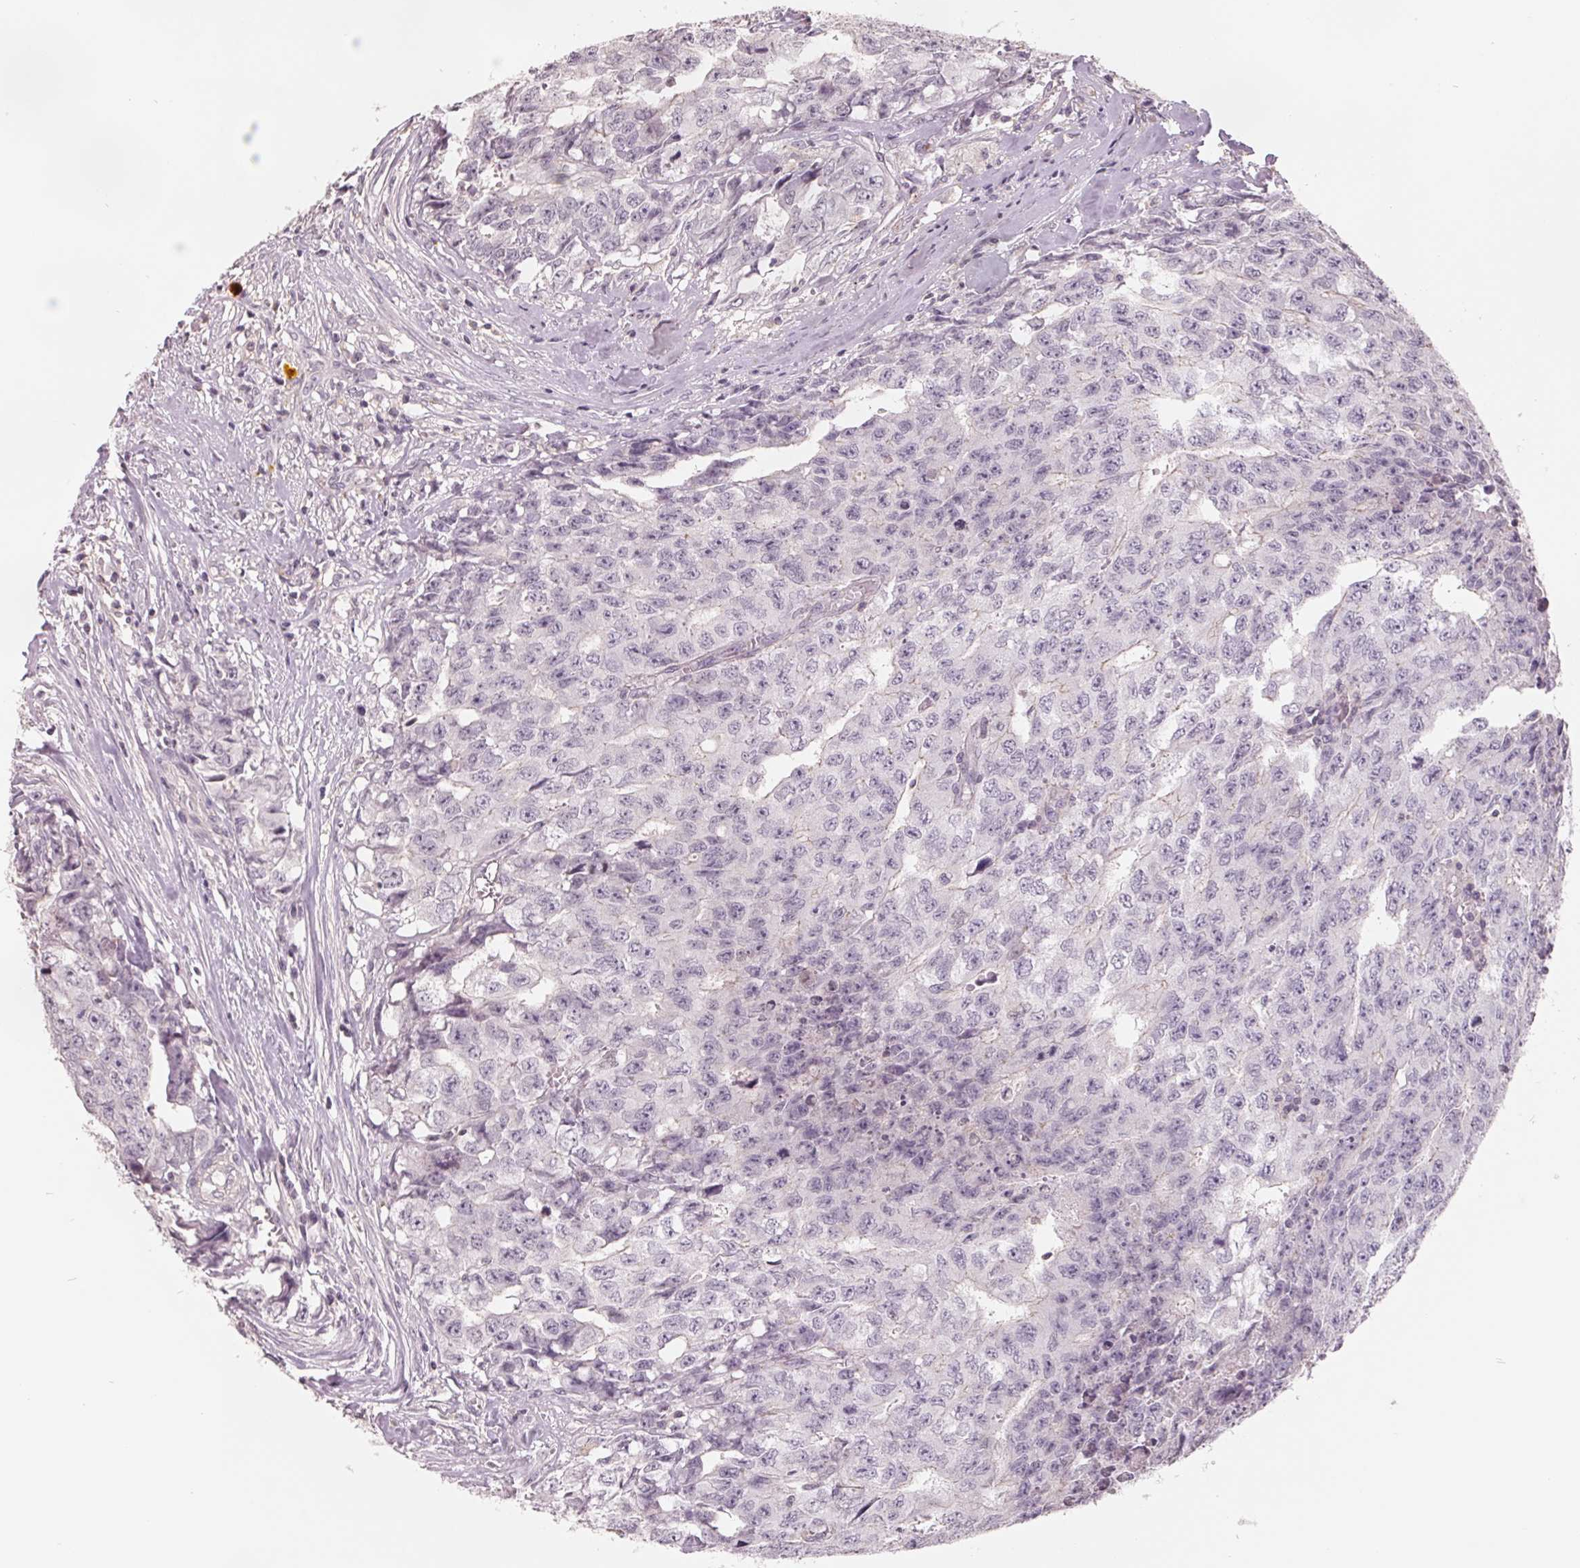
{"staining": {"intensity": "negative", "quantity": "none", "location": "none"}, "tissue": "testis cancer", "cell_type": "Tumor cells", "image_type": "cancer", "snomed": [{"axis": "morphology", "description": "Carcinoma, Embryonal, NOS"}, {"axis": "morphology", "description": "Teratoma, malignant, NOS"}, {"axis": "topography", "description": "Testis"}], "caption": "Testis cancer was stained to show a protein in brown. There is no significant positivity in tumor cells.", "gene": "FTCD", "patient": {"sex": "male", "age": 24}}